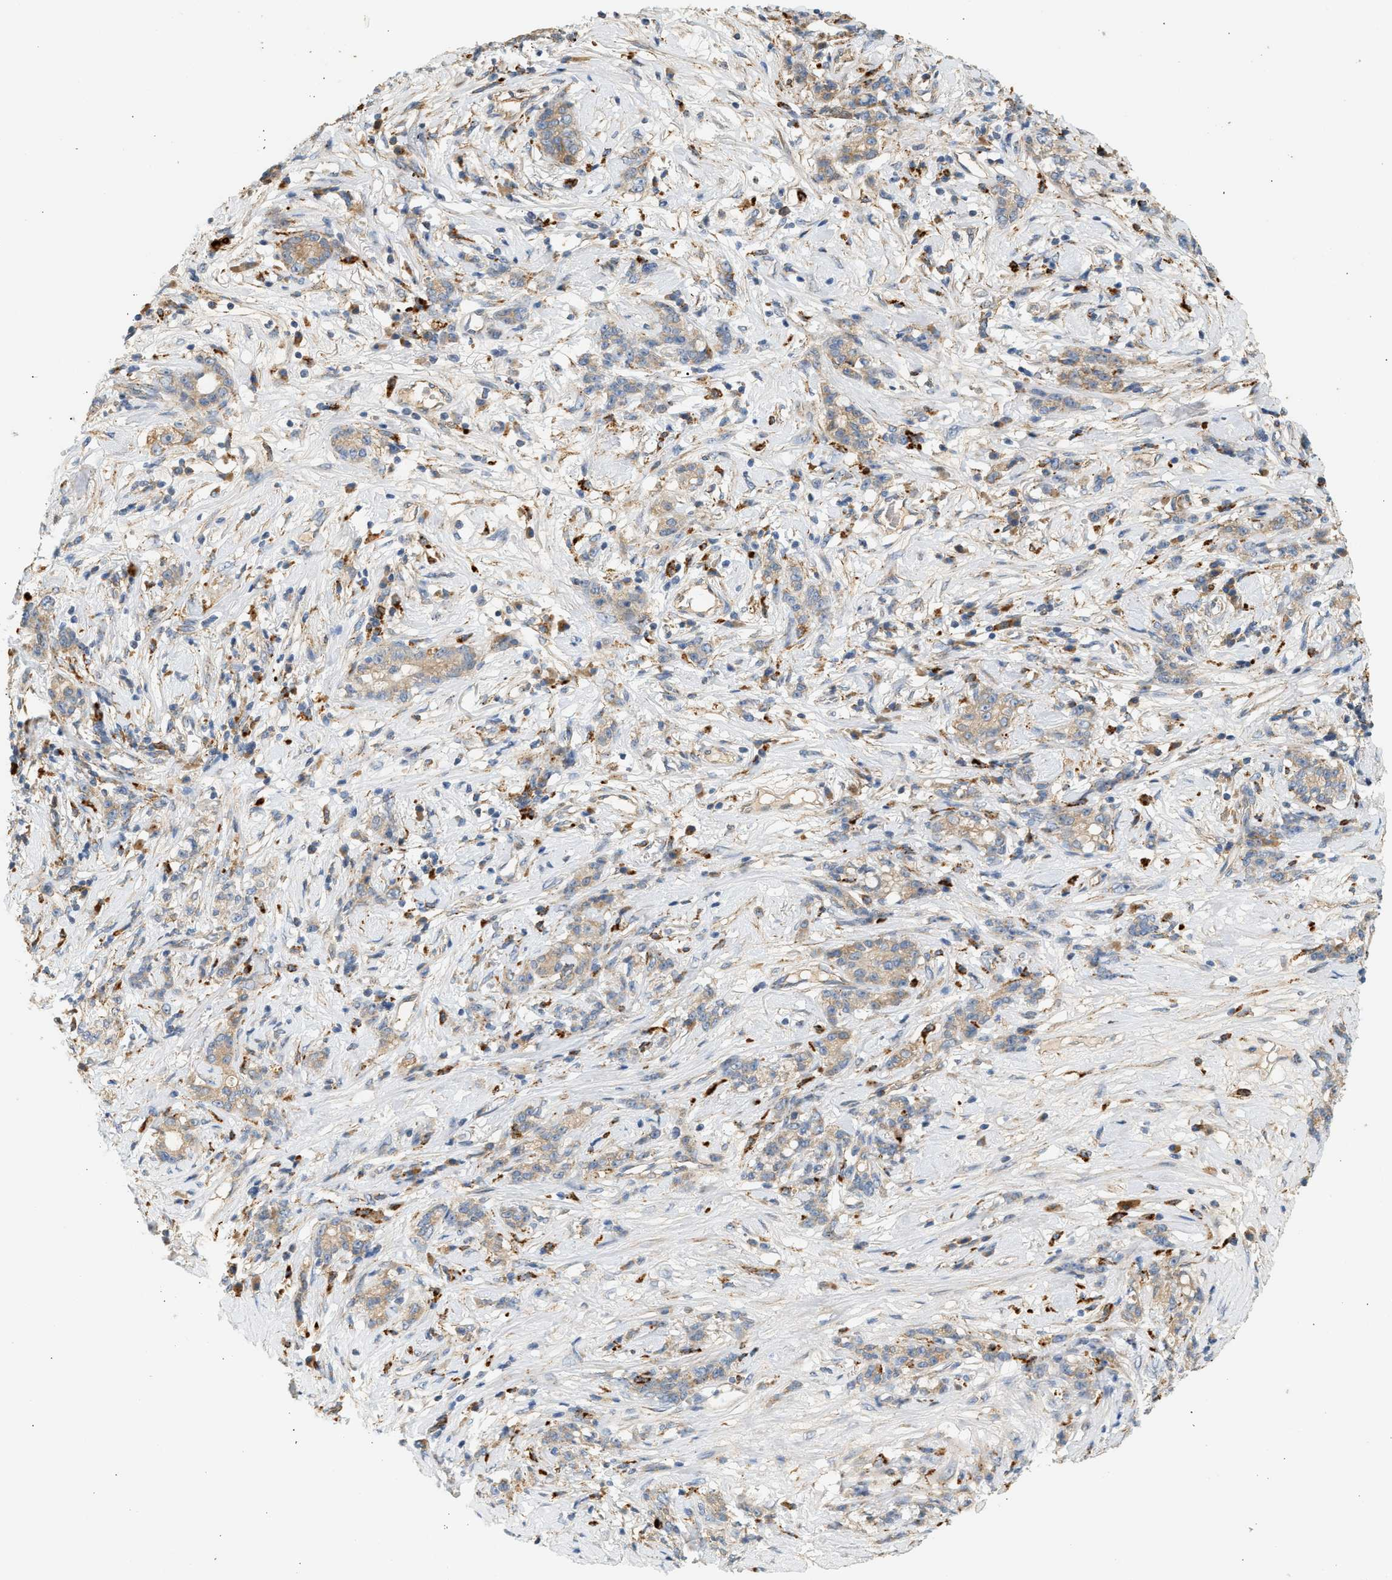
{"staining": {"intensity": "weak", "quantity": ">75%", "location": "cytoplasmic/membranous"}, "tissue": "stomach cancer", "cell_type": "Tumor cells", "image_type": "cancer", "snomed": [{"axis": "morphology", "description": "Adenocarcinoma, NOS"}, {"axis": "topography", "description": "Stomach, lower"}], "caption": "Approximately >75% of tumor cells in stomach adenocarcinoma reveal weak cytoplasmic/membranous protein staining as visualized by brown immunohistochemical staining.", "gene": "ENTHD1", "patient": {"sex": "male", "age": 88}}